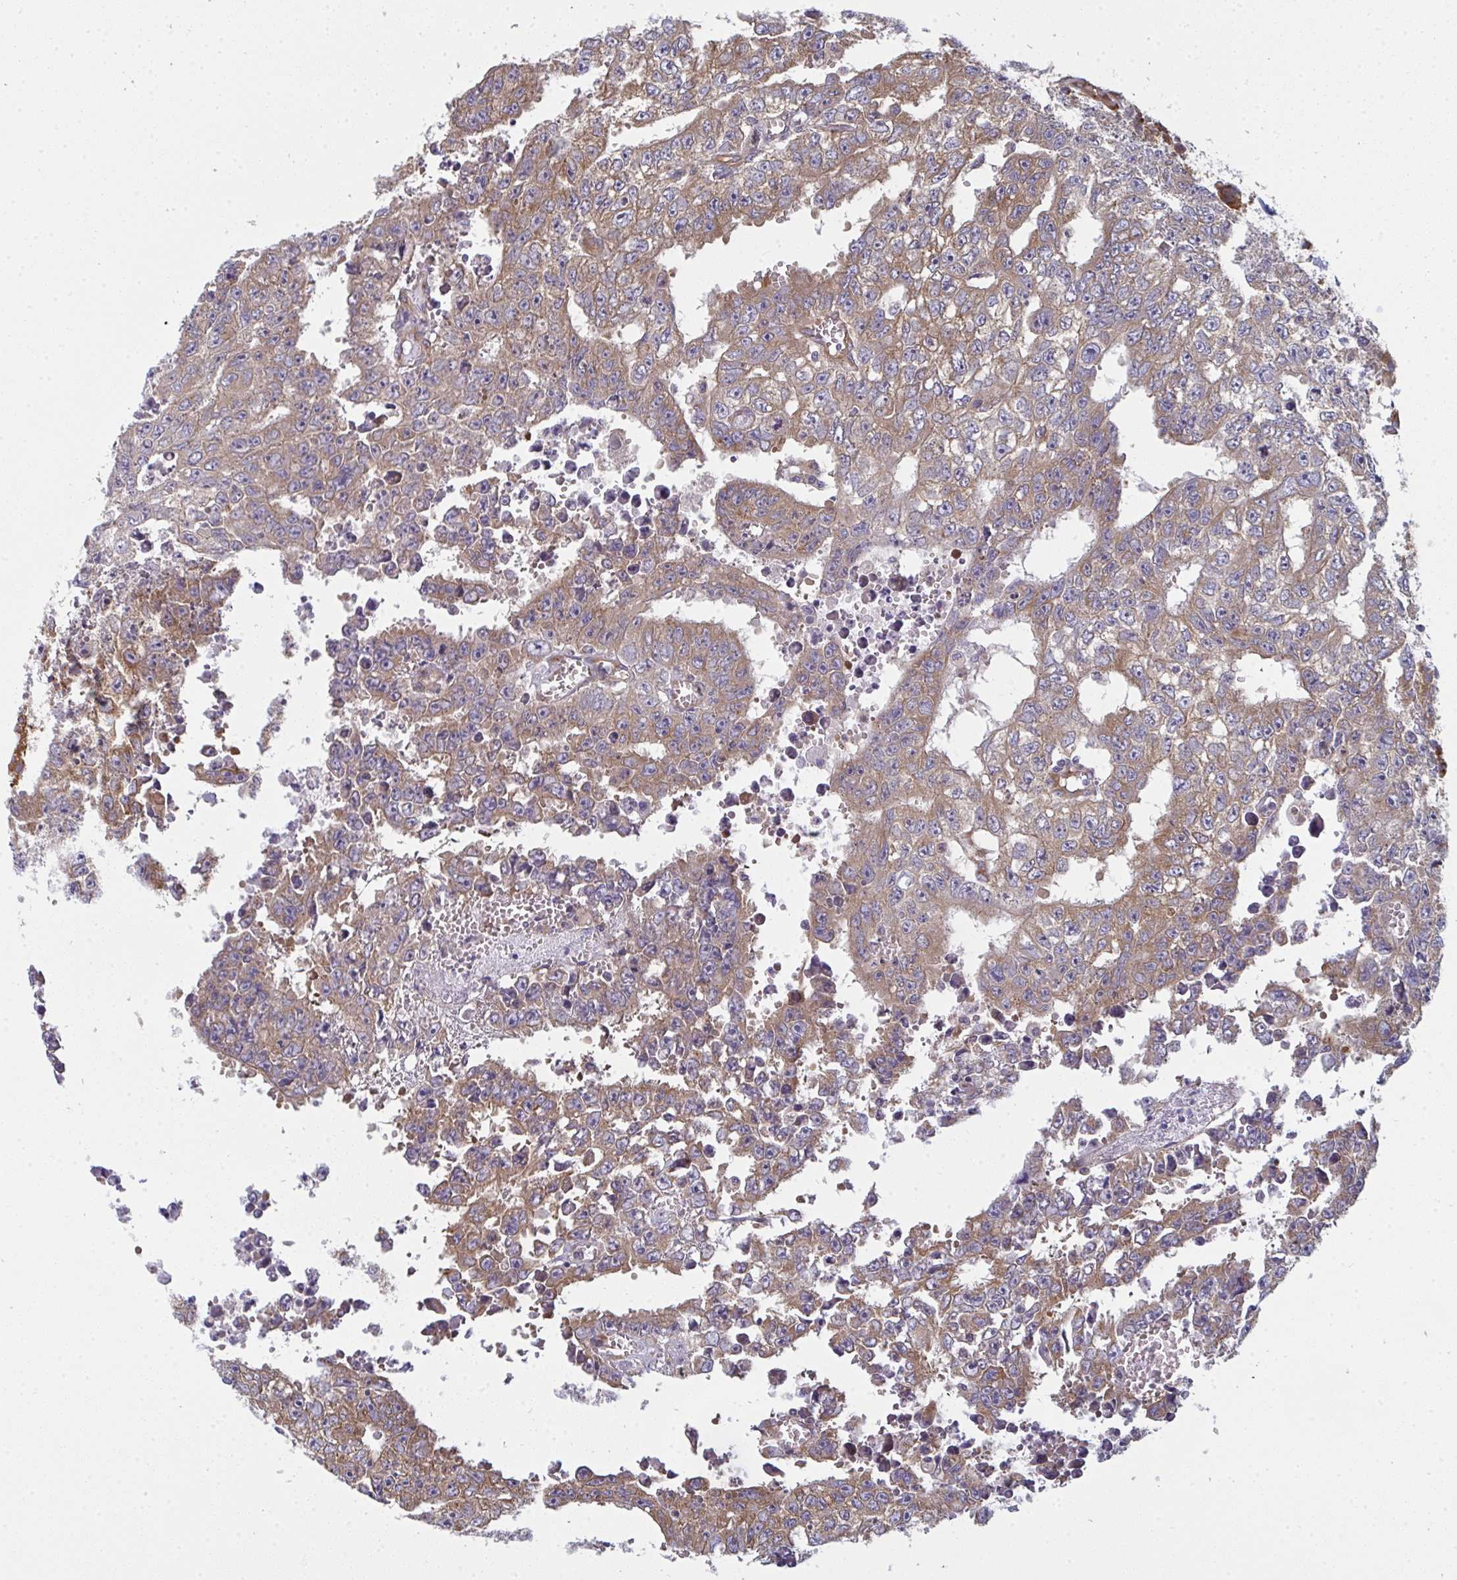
{"staining": {"intensity": "moderate", "quantity": ">75%", "location": "cytoplasmic/membranous"}, "tissue": "testis cancer", "cell_type": "Tumor cells", "image_type": "cancer", "snomed": [{"axis": "morphology", "description": "Carcinoma, Embryonal, NOS"}, {"axis": "morphology", "description": "Teratoma, malignant, NOS"}, {"axis": "topography", "description": "Testis"}], "caption": "Immunohistochemical staining of human testis cancer shows medium levels of moderate cytoplasmic/membranous expression in approximately >75% of tumor cells.", "gene": "DYNC1I2", "patient": {"sex": "male", "age": 24}}